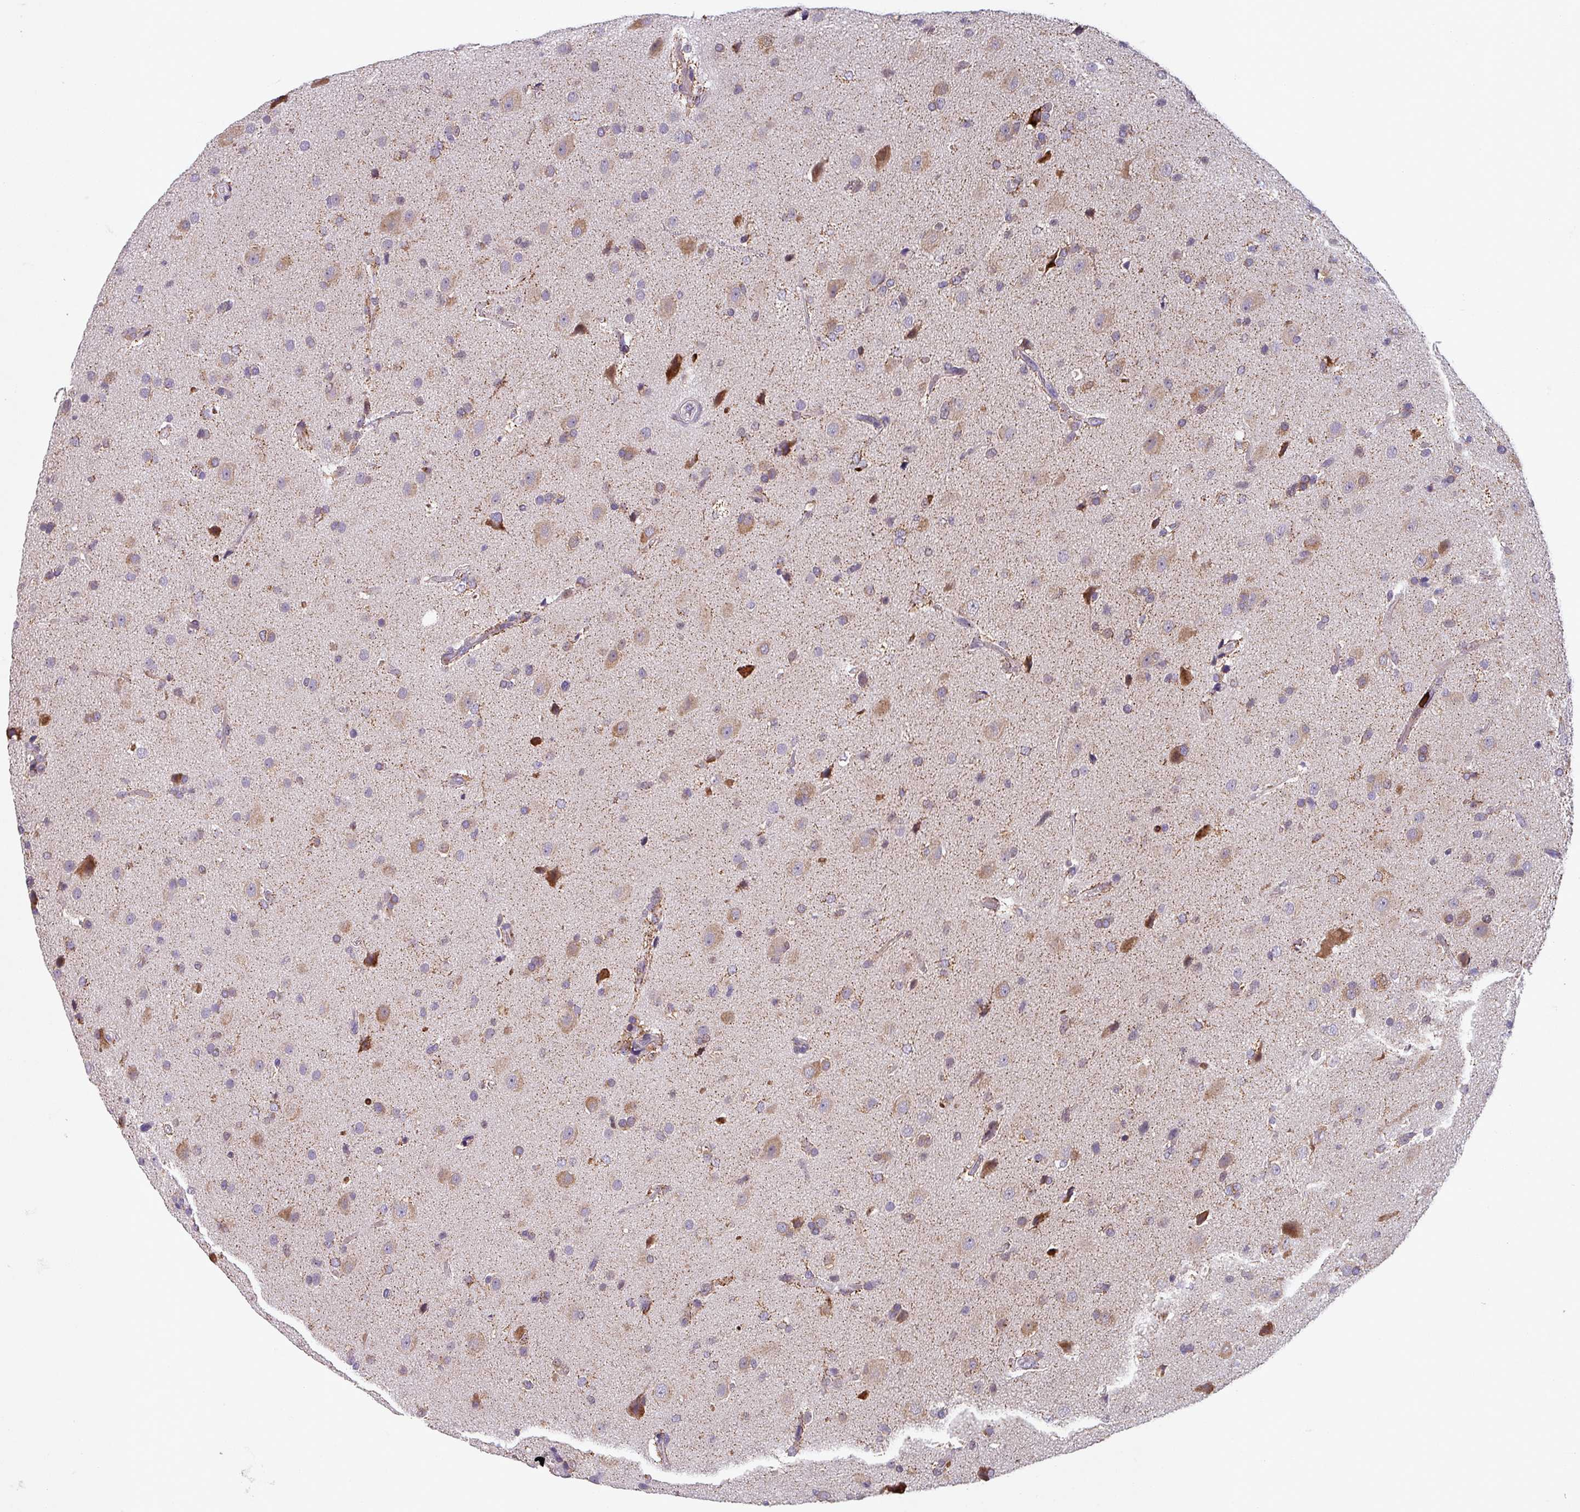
{"staining": {"intensity": "weak", "quantity": "<25%", "location": "cytoplasmic/membranous"}, "tissue": "glioma", "cell_type": "Tumor cells", "image_type": "cancer", "snomed": [{"axis": "morphology", "description": "Glioma, malignant, High grade"}, {"axis": "topography", "description": "Brain"}], "caption": "A high-resolution micrograph shows IHC staining of high-grade glioma (malignant), which exhibits no significant expression in tumor cells.", "gene": "NEDD9", "patient": {"sex": "male", "age": 33}}